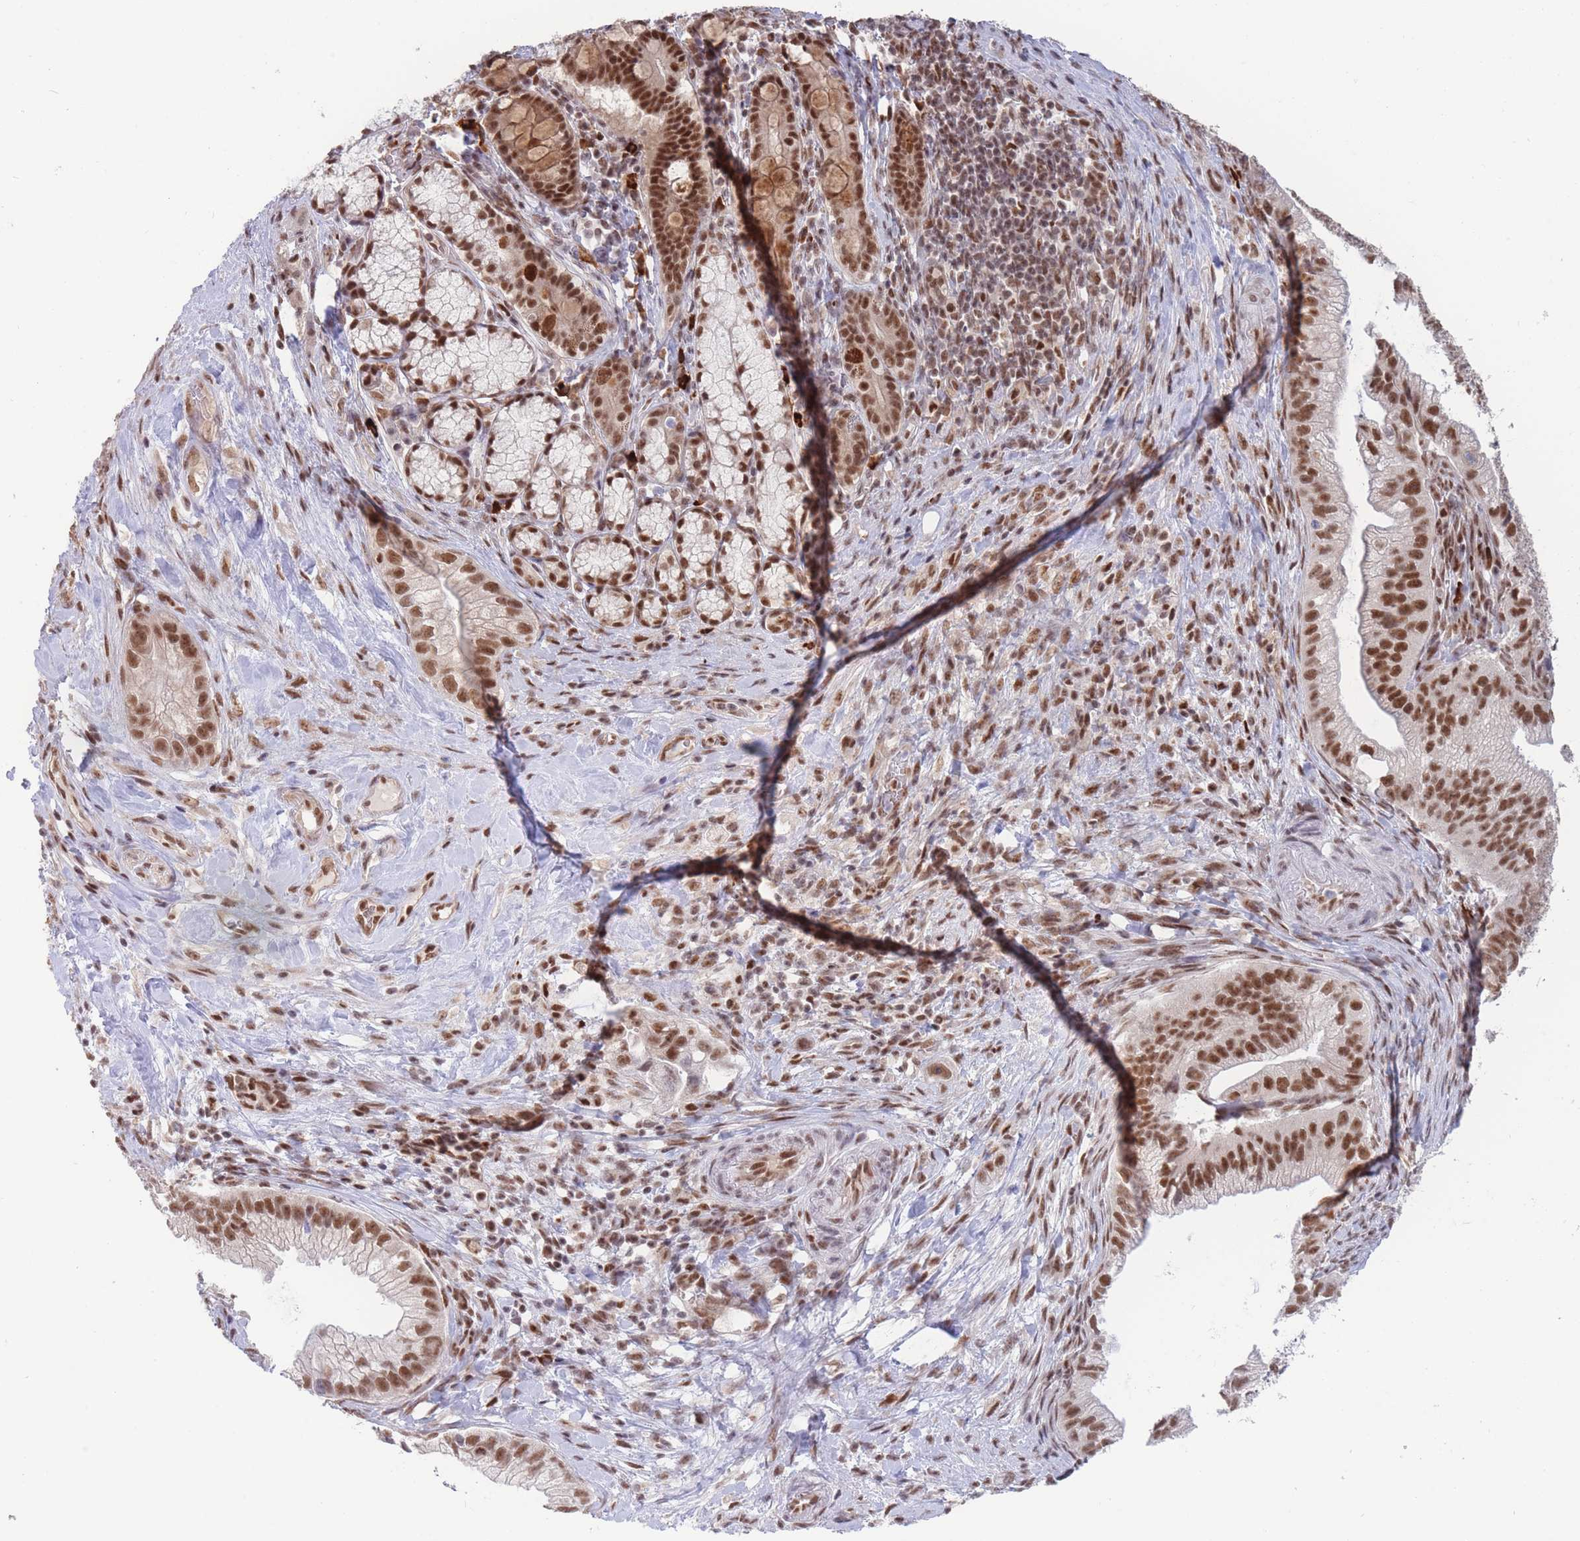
{"staining": {"intensity": "moderate", "quantity": ">75%", "location": "nuclear"}, "tissue": "pancreatic cancer", "cell_type": "Tumor cells", "image_type": "cancer", "snomed": [{"axis": "morphology", "description": "Adenocarcinoma, NOS"}, {"axis": "topography", "description": "Pancreas"}], "caption": "Immunohistochemistry (DAB) staining of pancreatic cancer (adenocarcinoma) displays moderate nuclear protein positivity in approximately >75% of tumor cells. The protein is shown in brown color, while the nuclei are stained blue.", "gene": "SMAD9", "patient": {"sex": "male", "age": 70}}